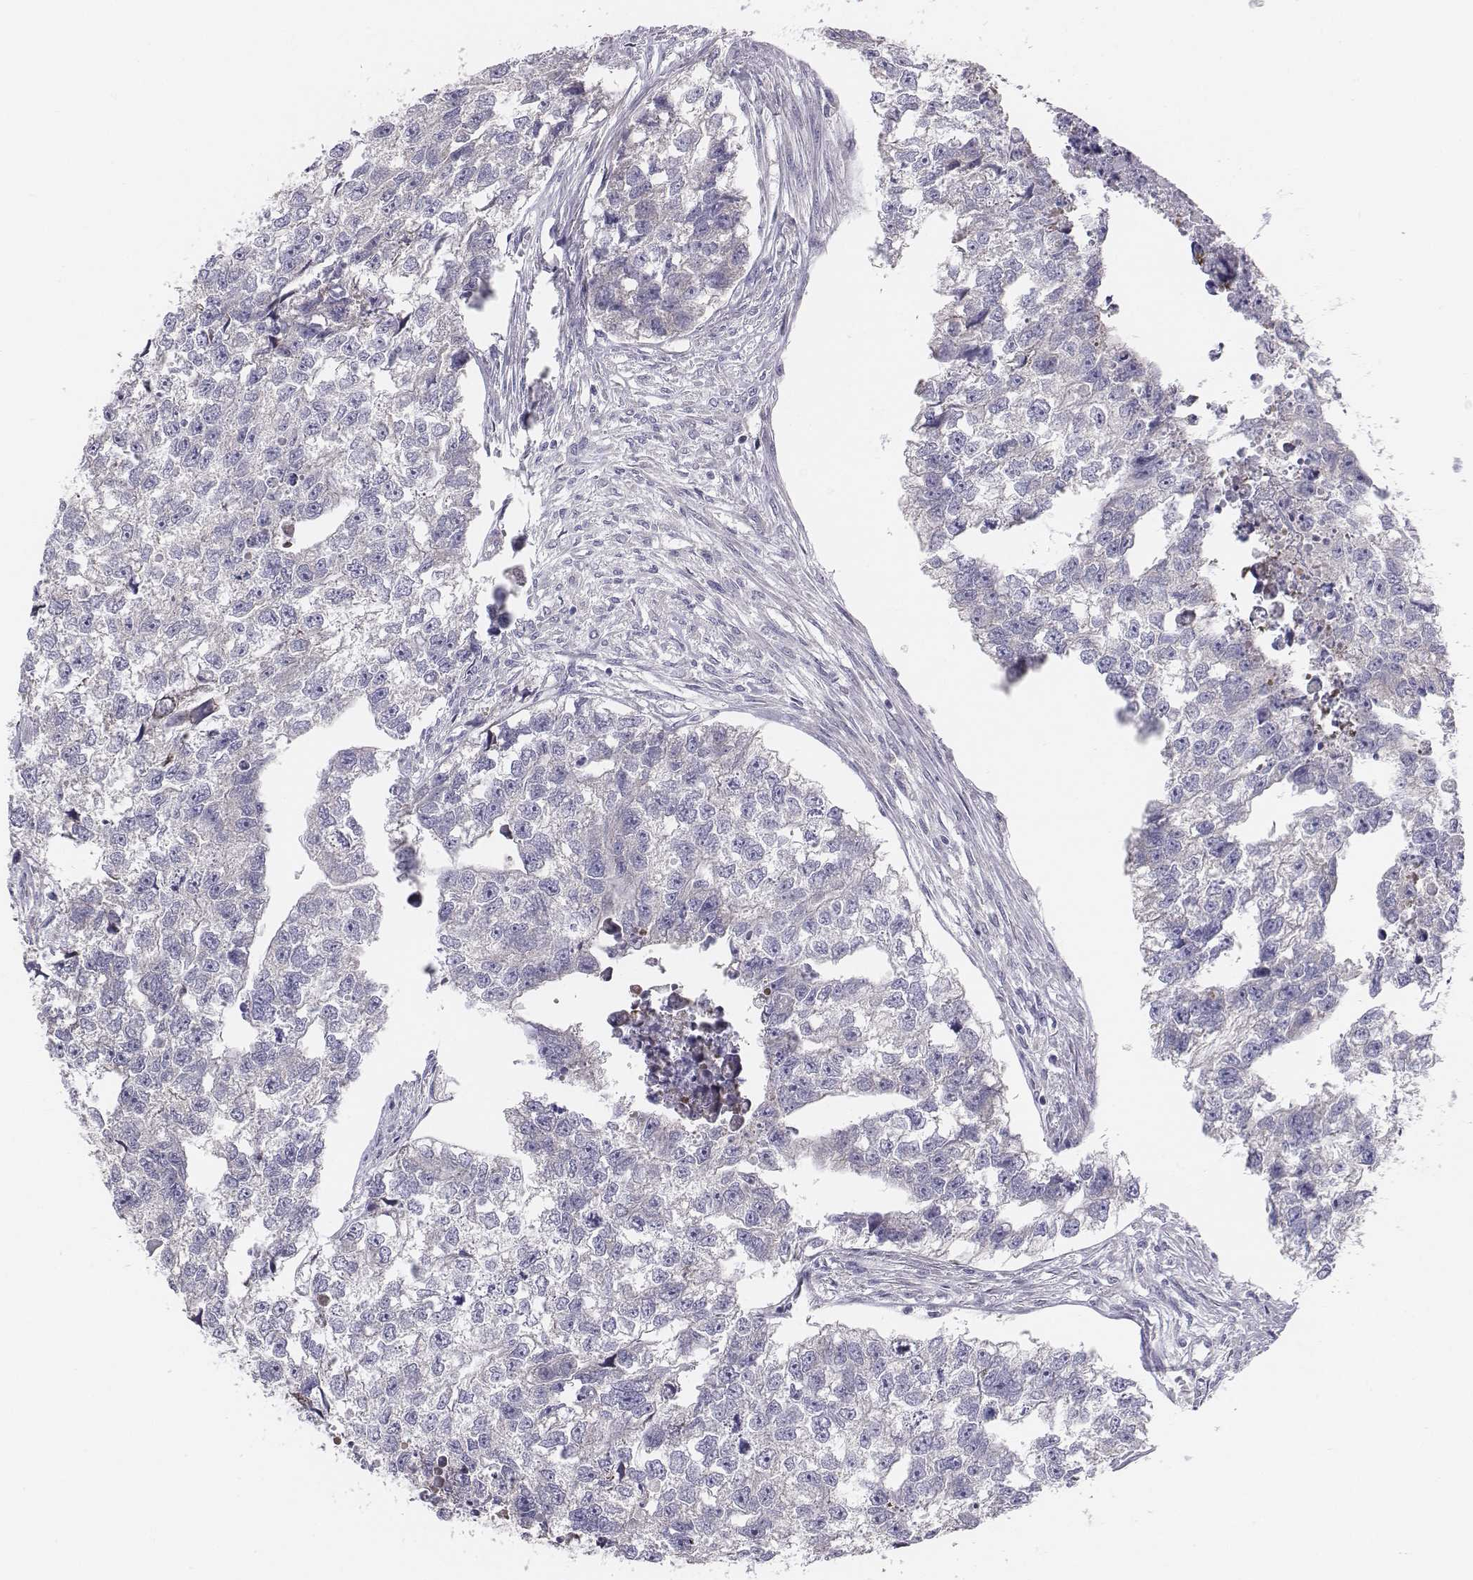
{"staining": {"intensity": "negative", "quantity": "none", "location": "none"}, "tissue": "testis cancer", "cell_type": "Tumor cells", "image_type": "cancer", "snomed": [{"axis": "morphology", "description": "Carcinoma, Embryonal, NOS"}, {"axis": "morphology", "description": "Teratoma, malignant, NOS"}, {"axis": "topography", "description": "Testis"}], "caption": "Immunohistochemical staining of testis teratoma (malignant) shows no significant expression in tumor cells.", "gene": "CHST14", "patient": {"sex": "male", "age": 44}}